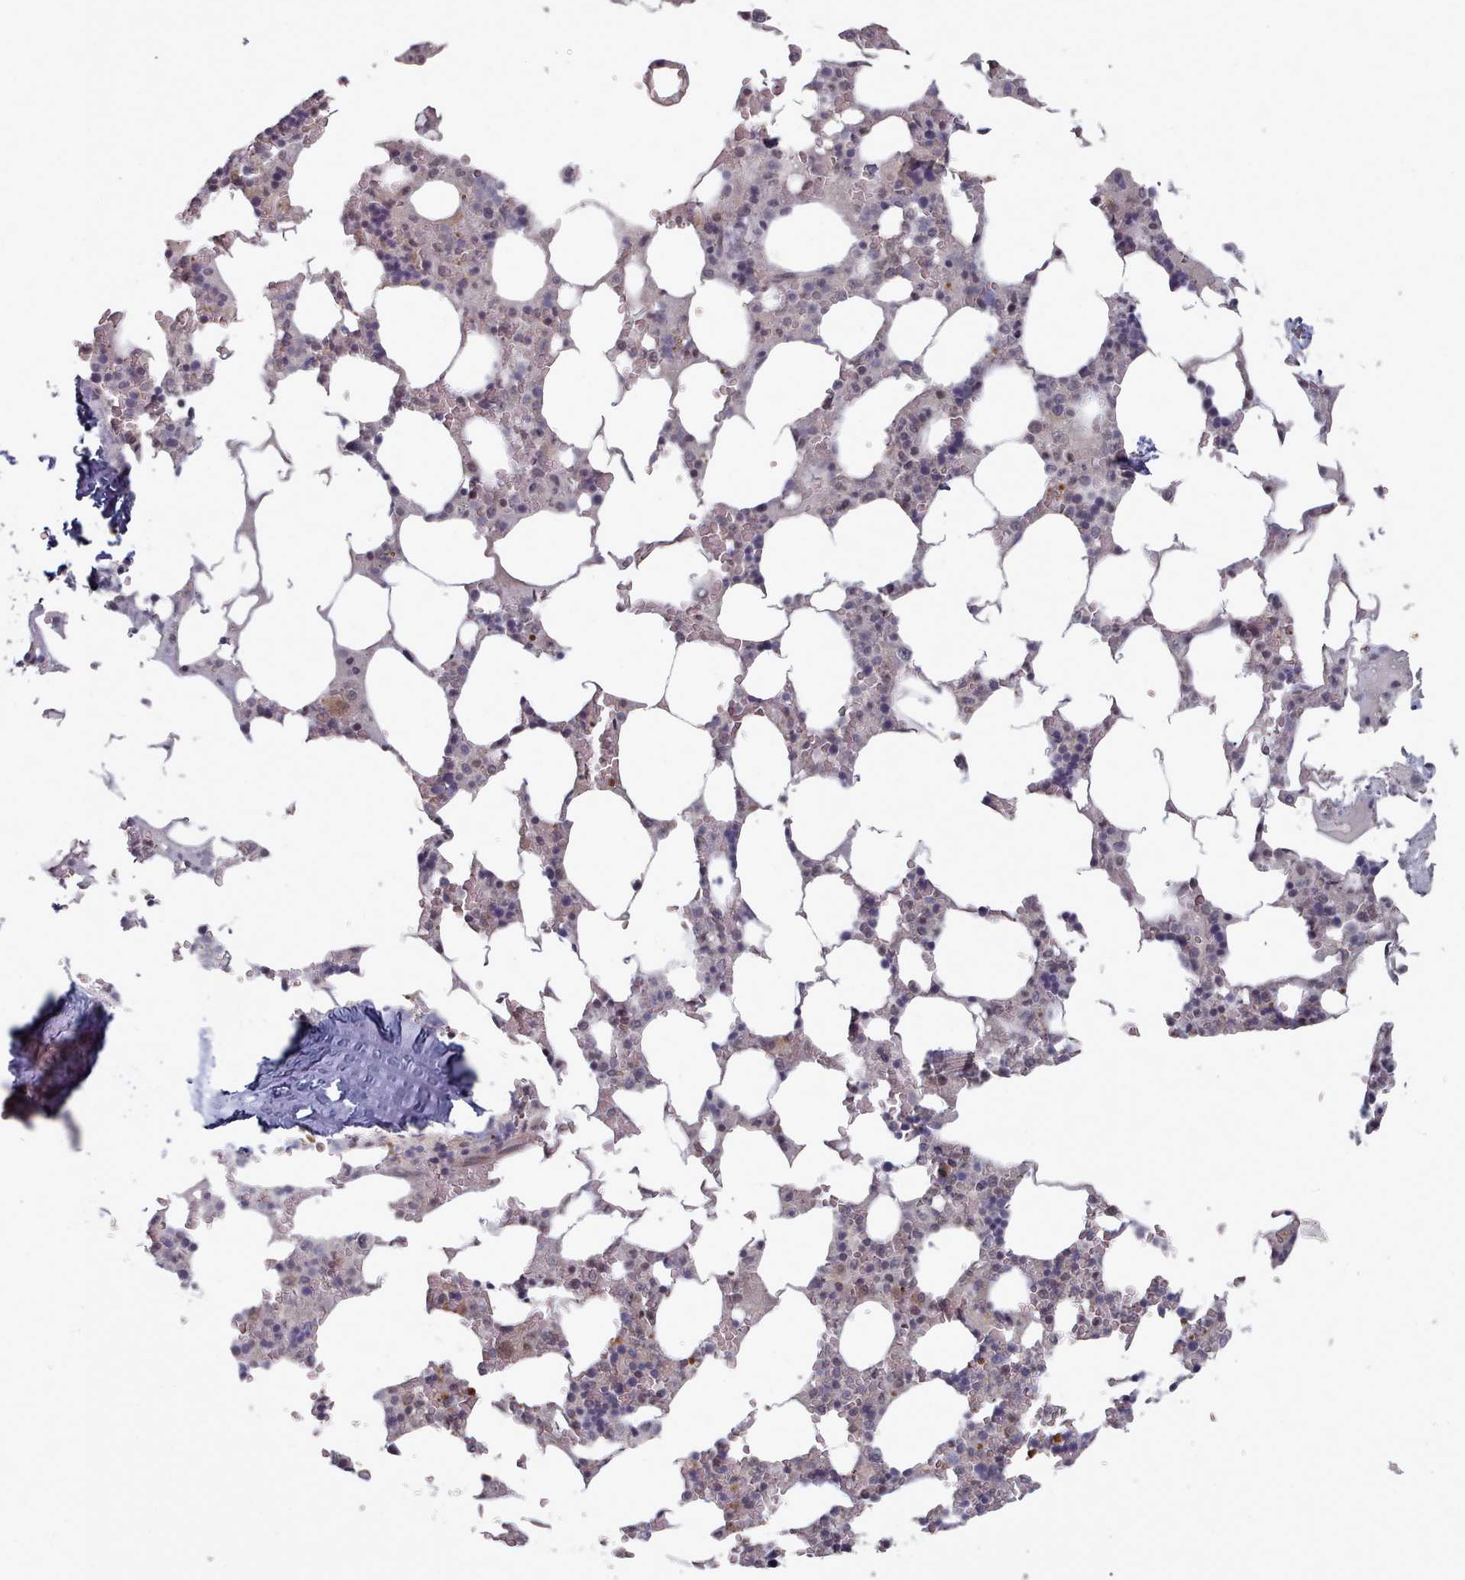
{"staining": {"intensity": "negative", "quantity": "none", "location": "none"}, "tissue": "bone marrow", "cell_type": "Hematopoietic cells", "image_type": "normal", "snomed": [{"axis": "morphology", "description": "Normal tissue, NOS"}, {"axis": "topography", "description": "Bone marrow"}], "caption": "Immunohistochemistry (IHC) histopathology image of benign bone marrow stained for a protein (brown), which shows no expression in hematopoietic cells. (DAB (3,3'-diaminobenzidine) IHC with hematoxylin counter stain).", "gene": "HYAL3", "patient": {"sex": "male", "age": 64}}